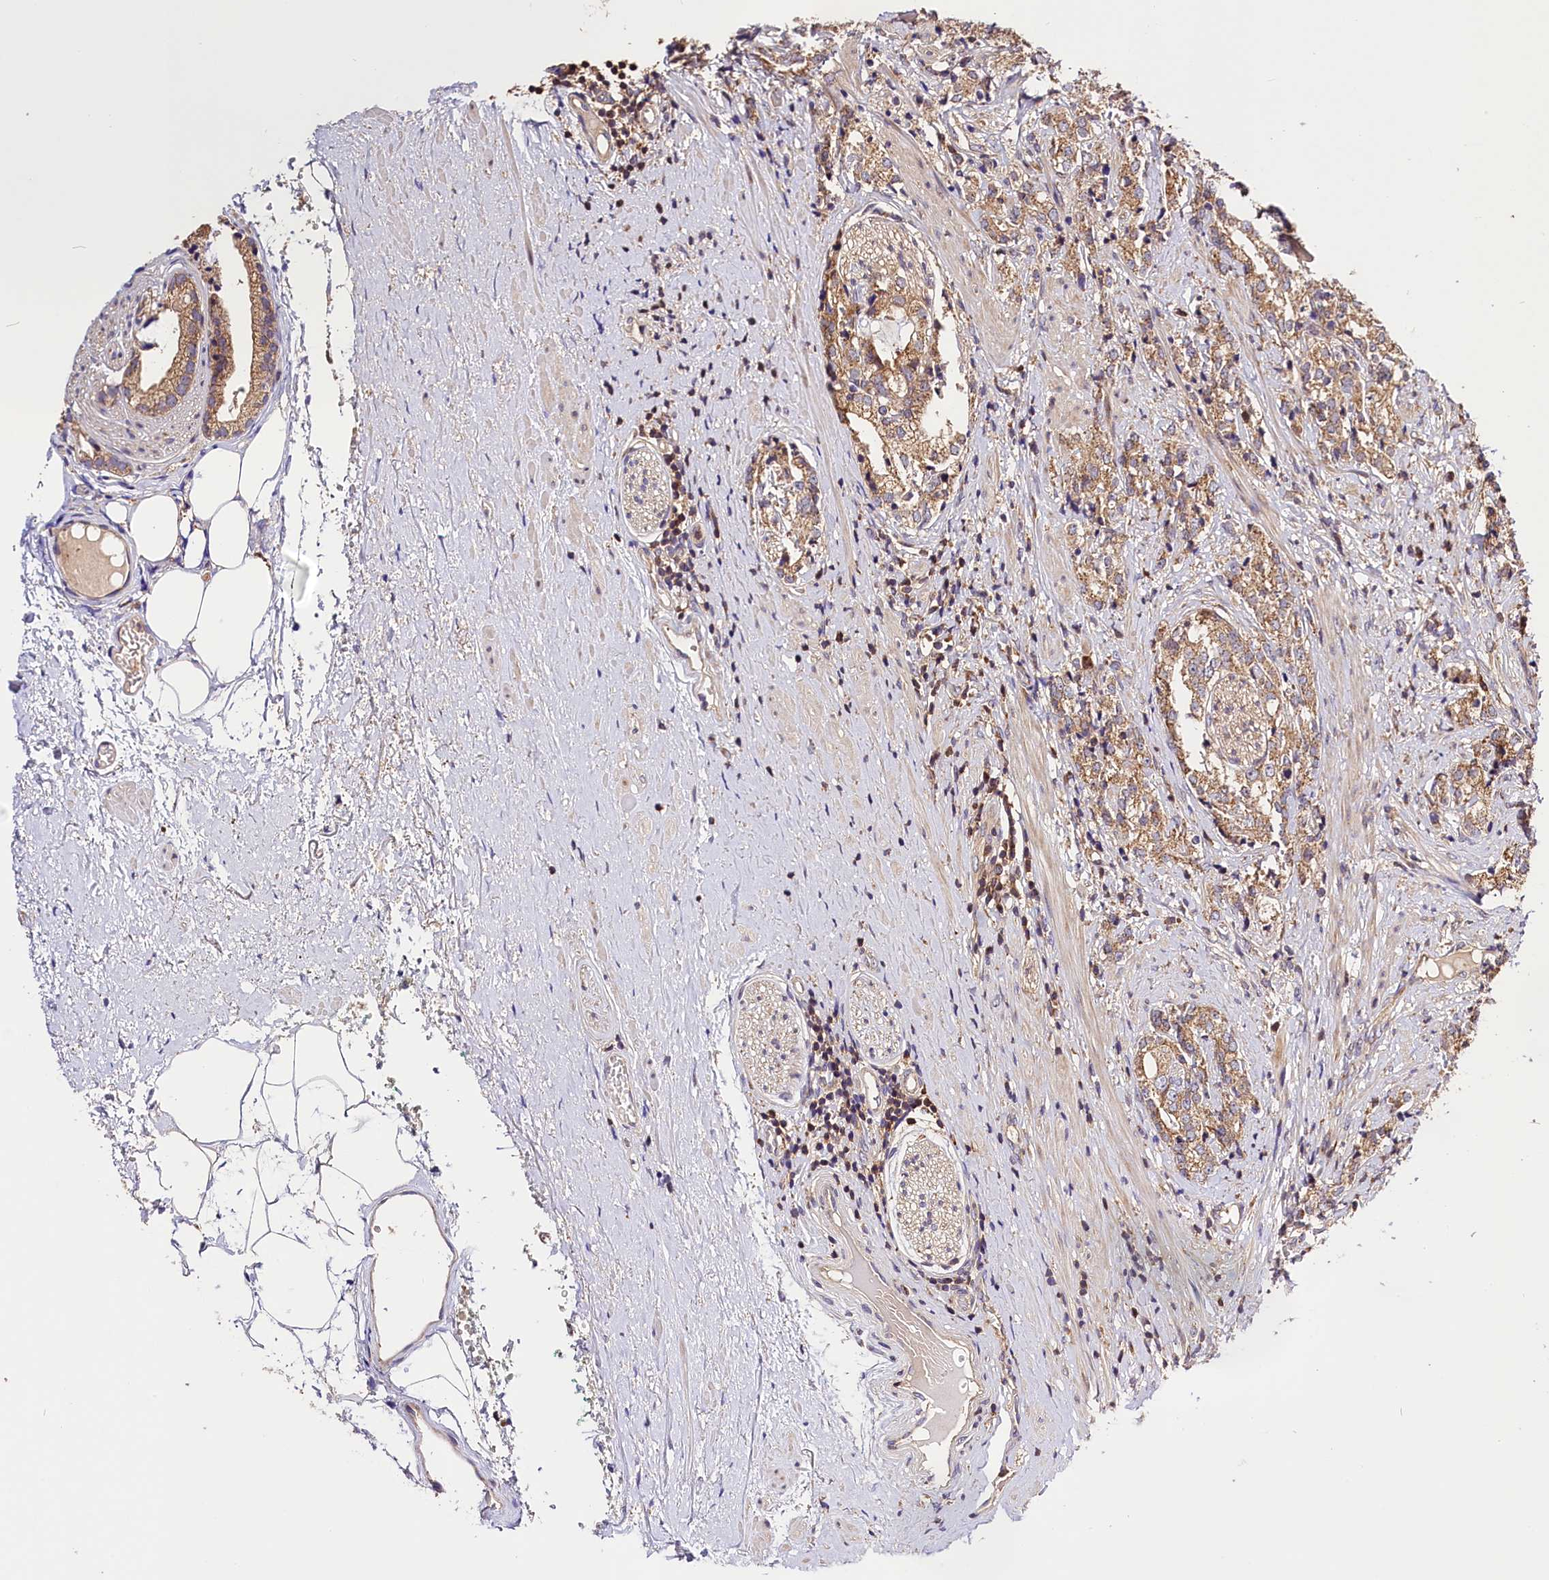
{"staining": {"intensity": "moderate", "quantity": ">75%", "location": "cytoplasmic/membranous"}, "tissue": "prostate cancer", "cell_type": "Tumor cells", "image_type": "cancer", "snomed": [{"axis": "morphology", "description": "Adenocarcinoma, High grade"}, {"axis": "topography", "description": "Prostate"}], "caption": "Approximately >75% of tumor cells in prostate adenocarcinoma (high-grade) reveal moderate cytoplasmic/membranous protein positivity as visualized by brown immunohistochemical staining.", "gene": "KPTN", "patient": {"sex": "male", "age": 69}}